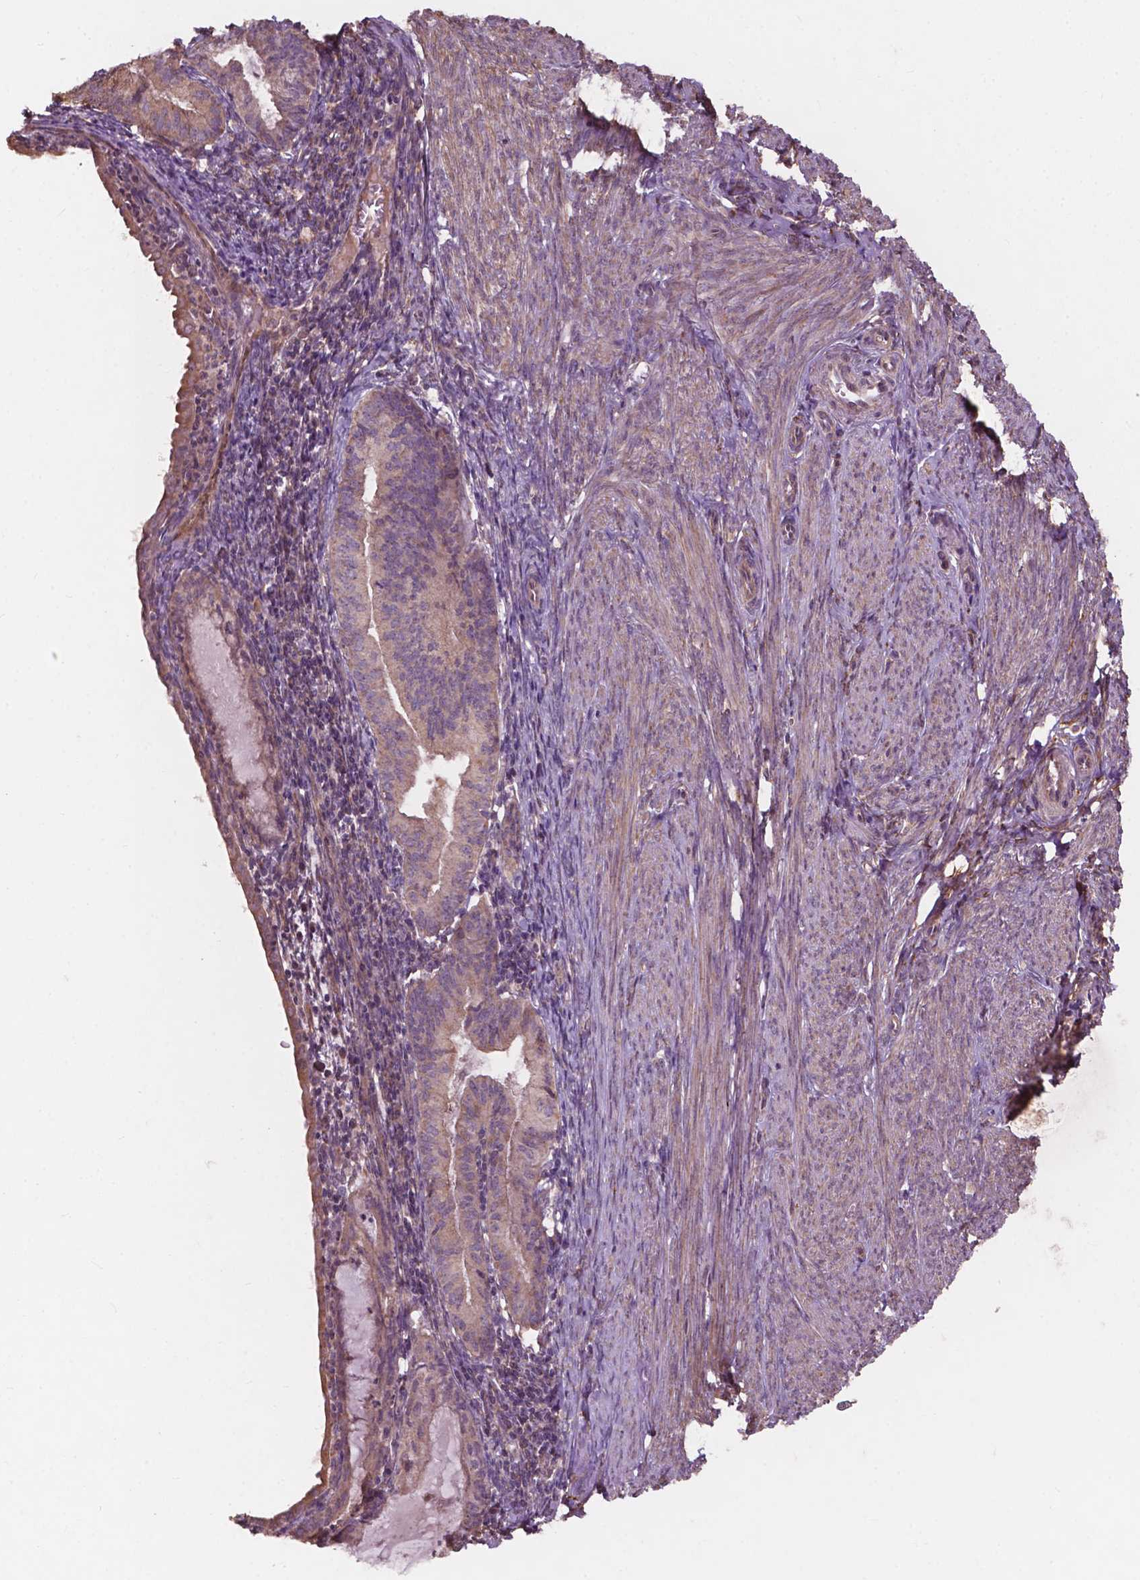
{"staining": {"intensity": "weak", "quantity": "<25%", "location": "cytoplasmic/membranous"}, "tissue": "endometrial cancer", "cell_type": "Tumor cells", "image_type": "cancer", "snomed": [{"axis": "morphology", "description": "Carcinoma, NOS"}, {"axis": "topography", "description": "Endometrium"}], "caption": "Endometrial cancer was stained to show a protein in brown. There is no significant positivity in tumor cells.", "gene": "CDC42BPA", "patient": {"sex": "female", "age": 62}}